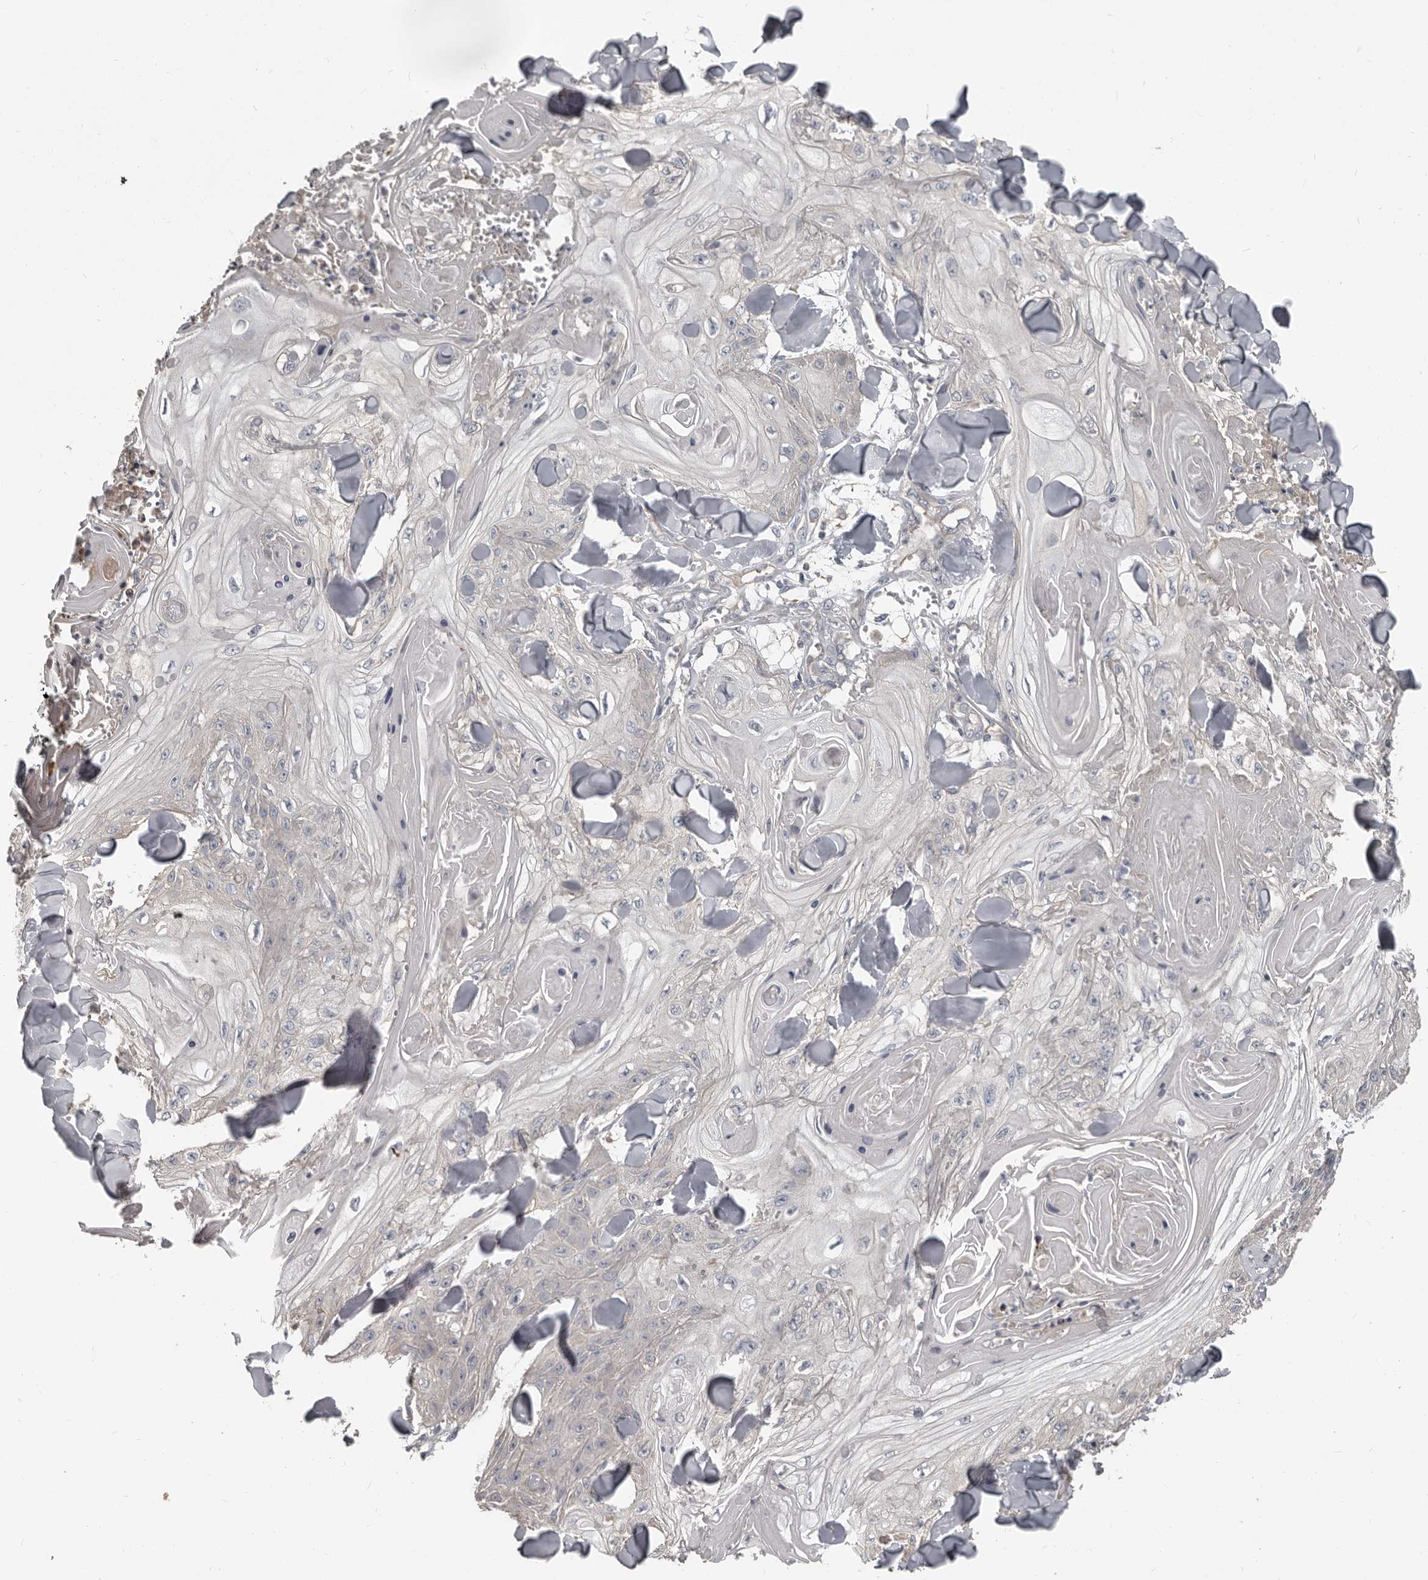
{"staining": {"intensity": "negative", "quantity": "none", "location": "none"}, "tissue": "skin cancer", "cell_type": "Tumor cells", "image_type": "cancer", "snomed": [{"axis": "morphology", "description": "Squamous cell carcinoma, NOS"}, {"axis": "topography", "description": "Skin"}], "caption": "An immunohistochemistry micrograph of skin squamous cell carcinoma is shown. There is no staining in tumor cells of skin squamous cell carcinoma.", "gene": "CA6", "patient": {"sex": "male", "age": 74}}